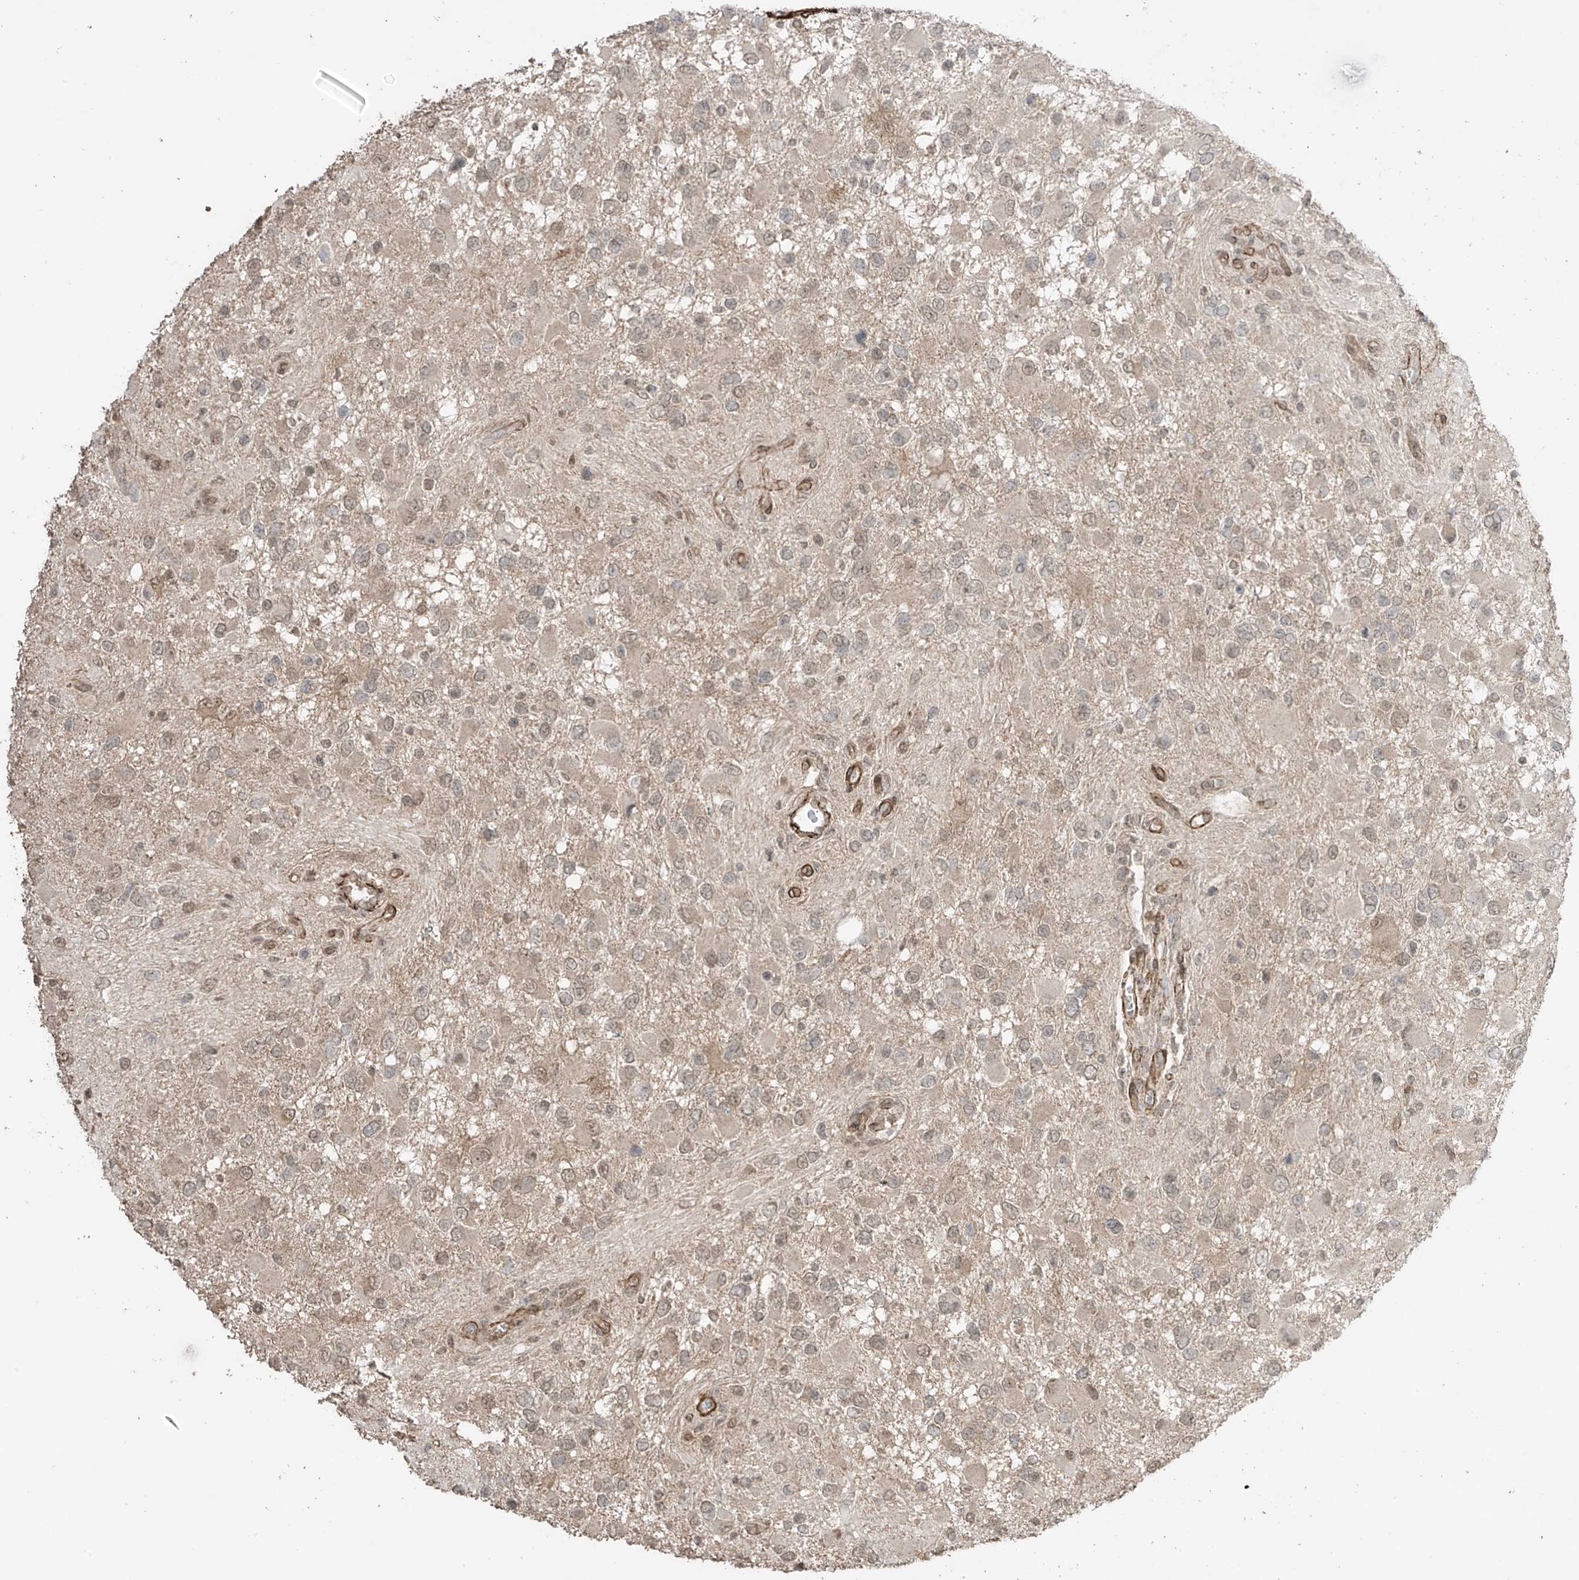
{"staining": {"intensity": "weak", "quantity": "25%-75%", "location": "cytoplasmic/membranous,nuclear"}, "tissue": "glioma", "cell_type": "Tumor cells", "image_type": "cancer", "snomed": [{"axis": "morphology", "description": "Glioma, malignant, High grade"}, {"axis": "topography", "description": "Brain"}], "caption": "Human malignant glioma (high-grade) stained for a protein (brown) displays weak cytoplasmic/membranous and nuclear positive expression in about 25%-75% of tumor cells.", "gene": "TTLL5", "patient": {"sex": "male", "age": 53}}